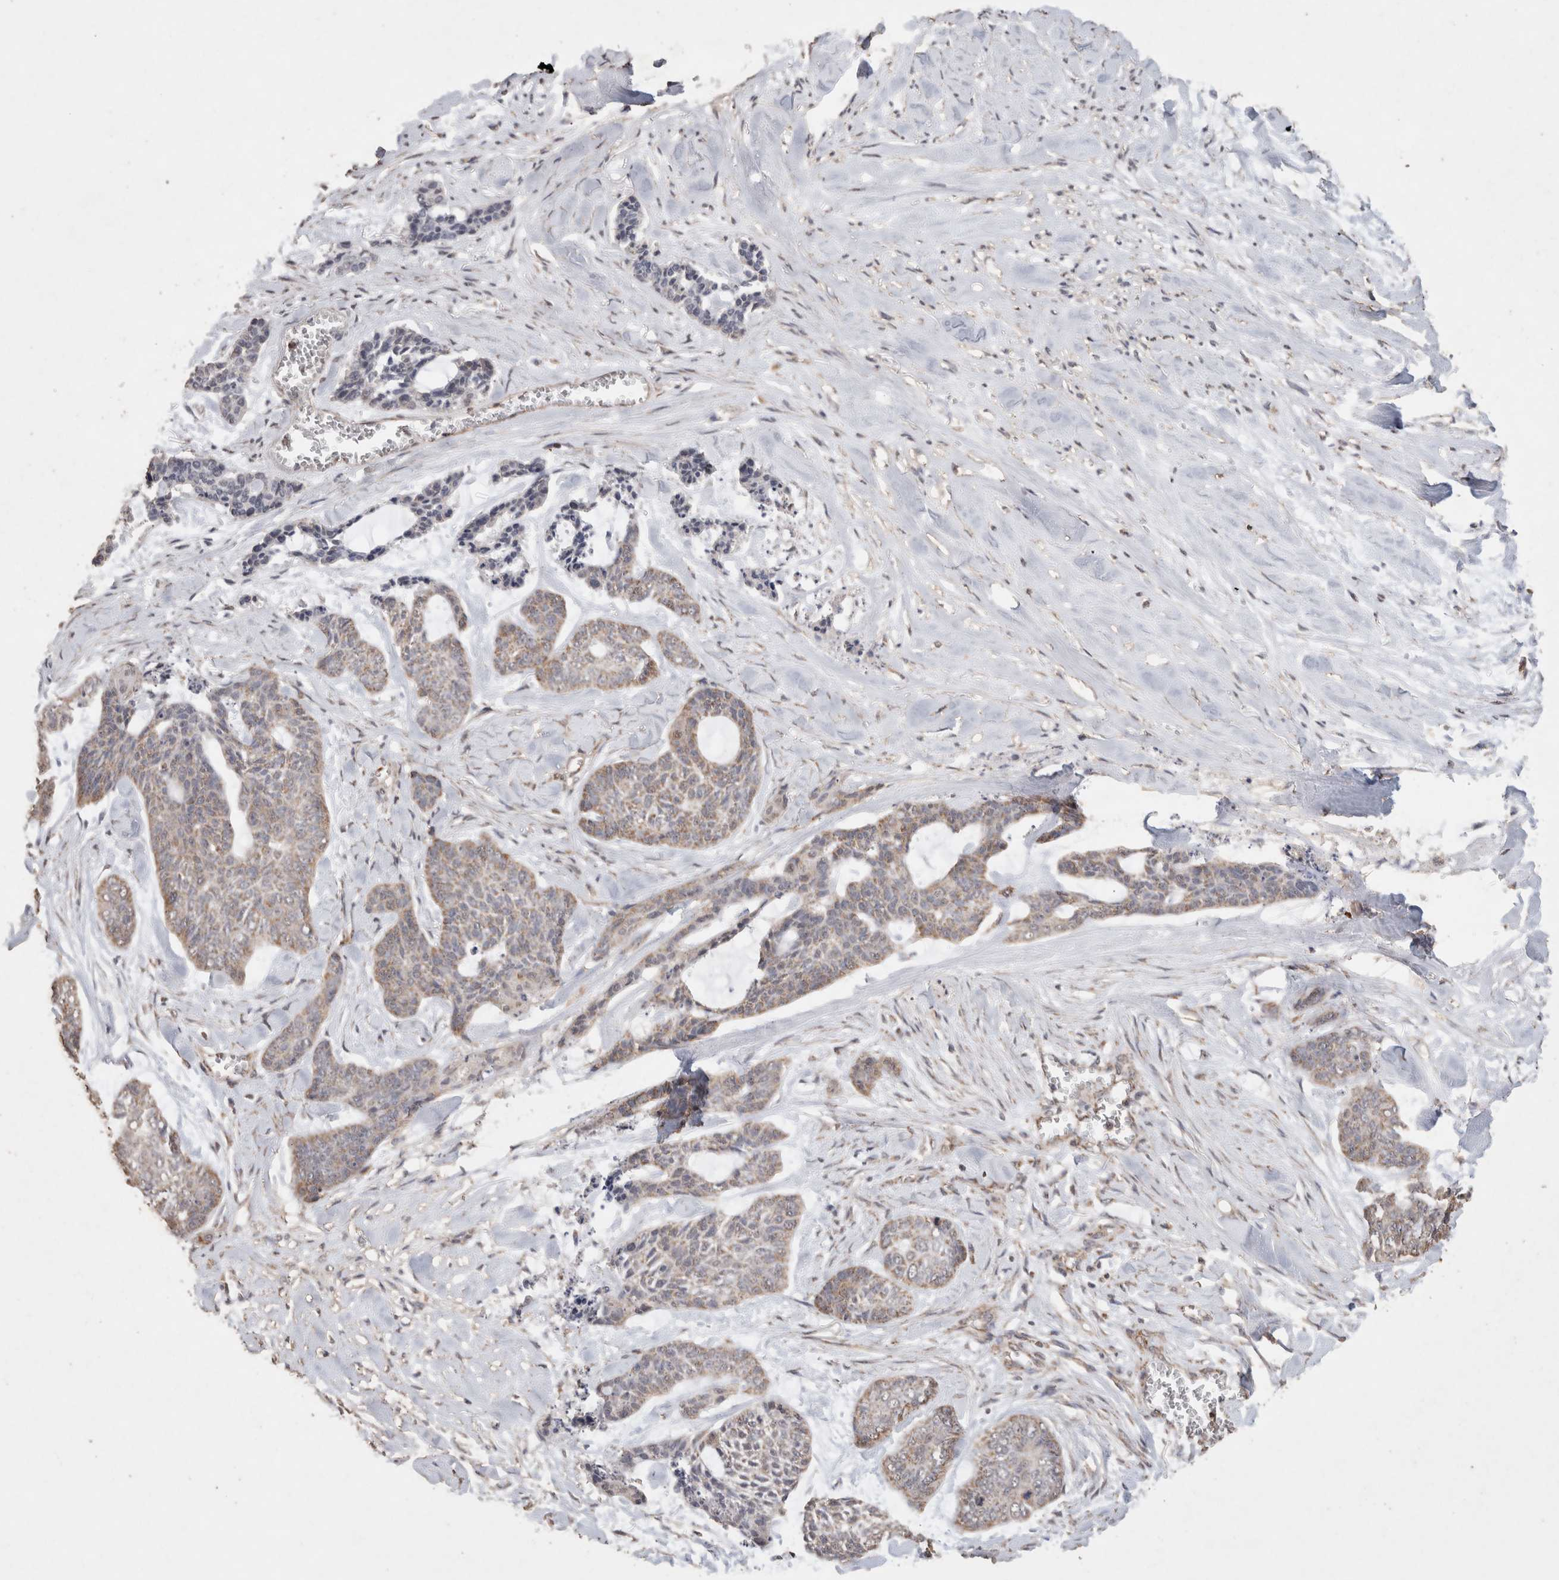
{"staining": {"intensity": "weak", "quantity": ">75%", "location": "cytoplasmic/membranous"}, "tissue": "skin cancer", "cell_type": "Tumor cells", "image_type": "cancer", "snomed": [{"axis": "morphology", "description": "Basal cell carcinoma"}, {"axis": "topography", "description": "Skin"}], "caption": "Brown immunohistochemical staining in human skin basal cell carcinoma reveals weak cytoplasmic/membranous staining in about >75% of tumor cells. The staining was performed using DAB (3,3'-diaminobenzidine) to visualize the protein expression in brown, while the nuclei were stained in blue with hematoxylin (Magnification: 20x).", "gene": "ACADM", "patient": {"sex": "female", "age": 64}}